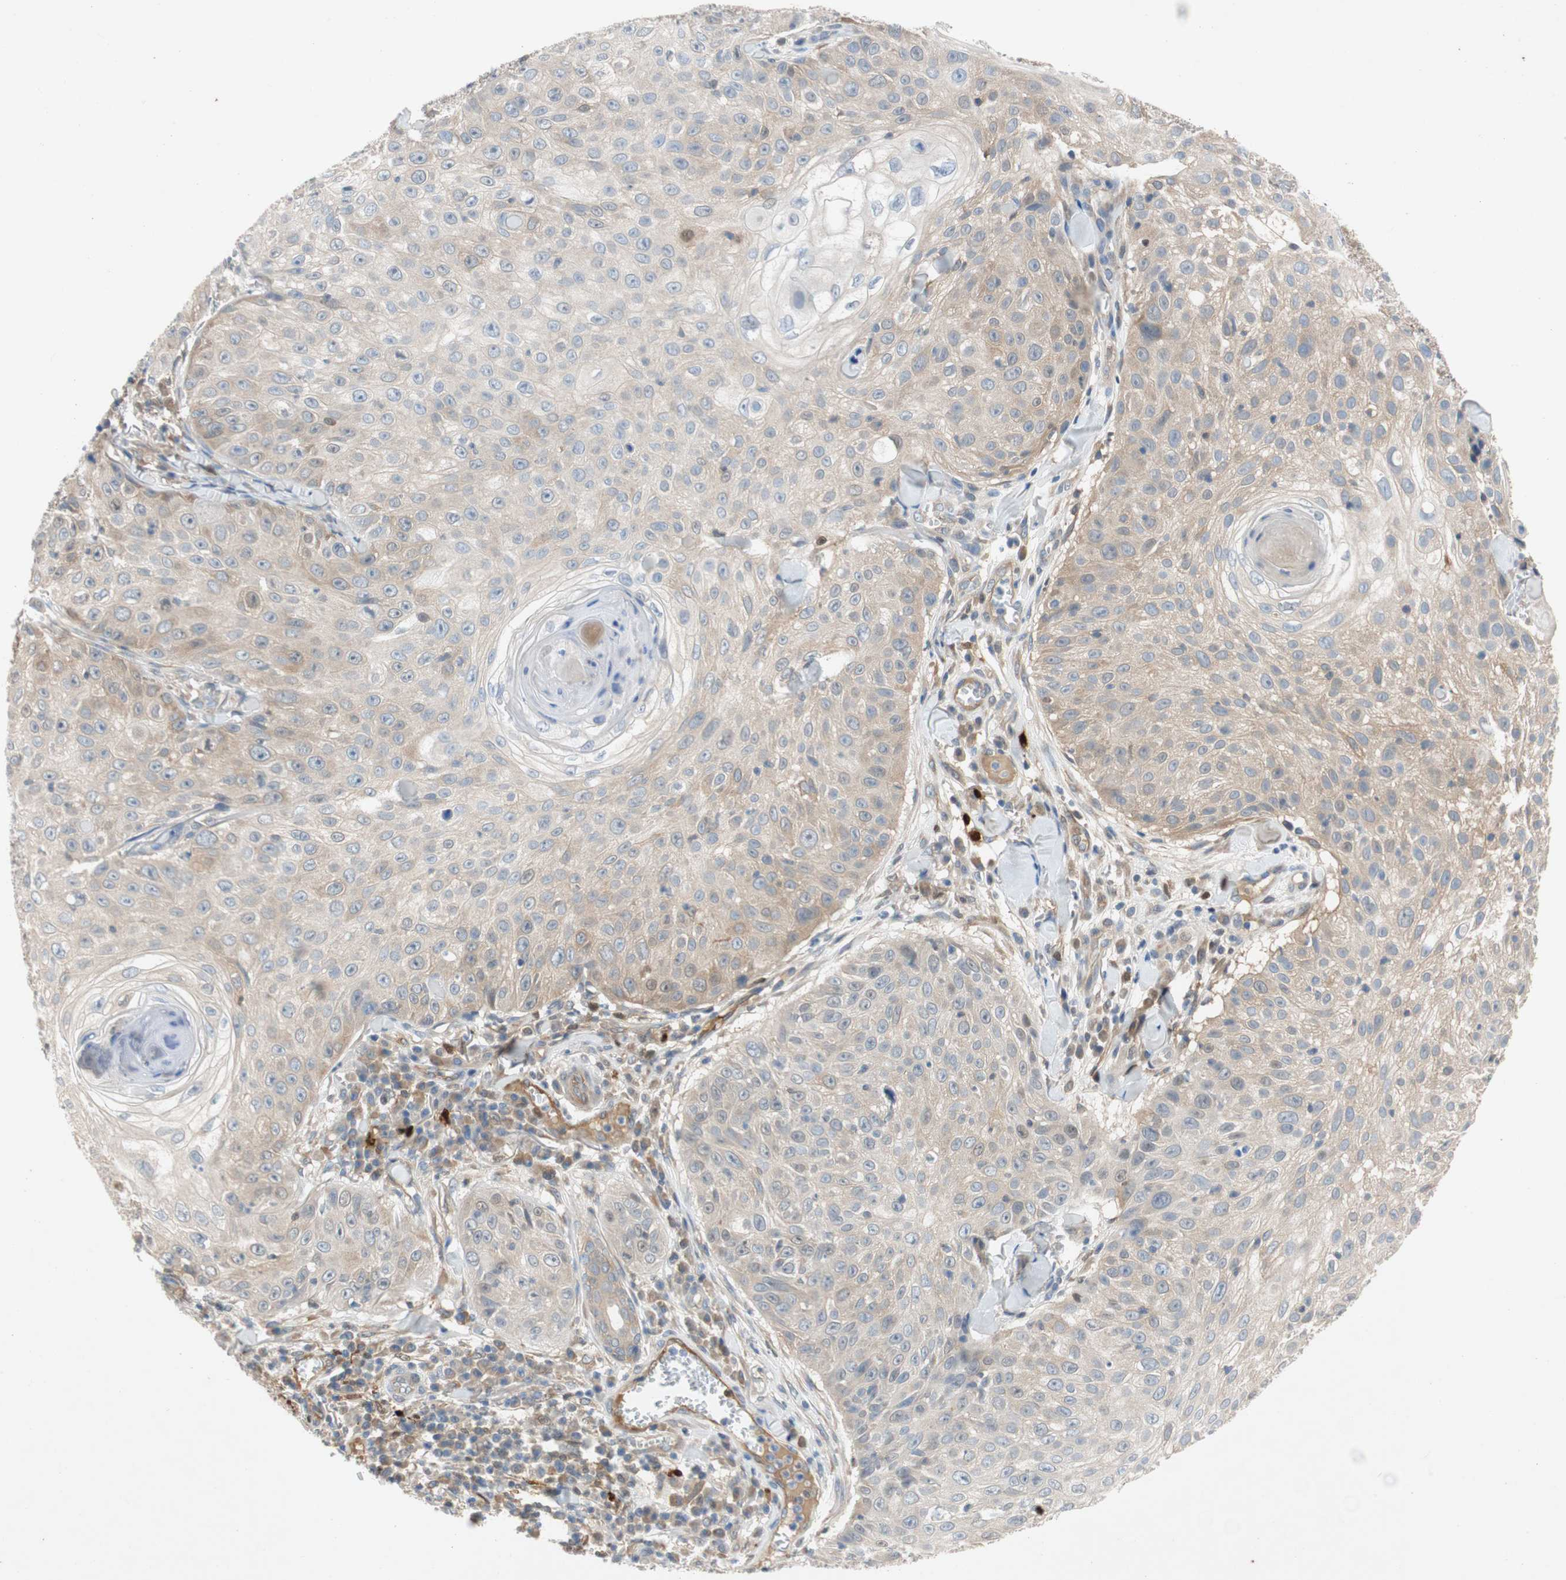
{"staining": {"intensity": "weak", "quantity": "<25%", "location": "cytoplasmic/membranous"}, "tissue": "skin cancer", "cell_type": "Tumor cells", "image_type": "cancer", "snomed": [{"axis": "morphology", "description": "Squamous cell carcinoma, NOS"}, {"axis": "topography", "description": "Skin"}], "caption": "Immunohistochemical staining of skin cancer displays no significant expression in tumor cells. (Stains: DAB immunohistochemistry with hematoxylin counter stain, Microscopy: brightfield microscopy at high magnification).", "gene": "RELB", "patient": {"sex": "male", "age": 86}}